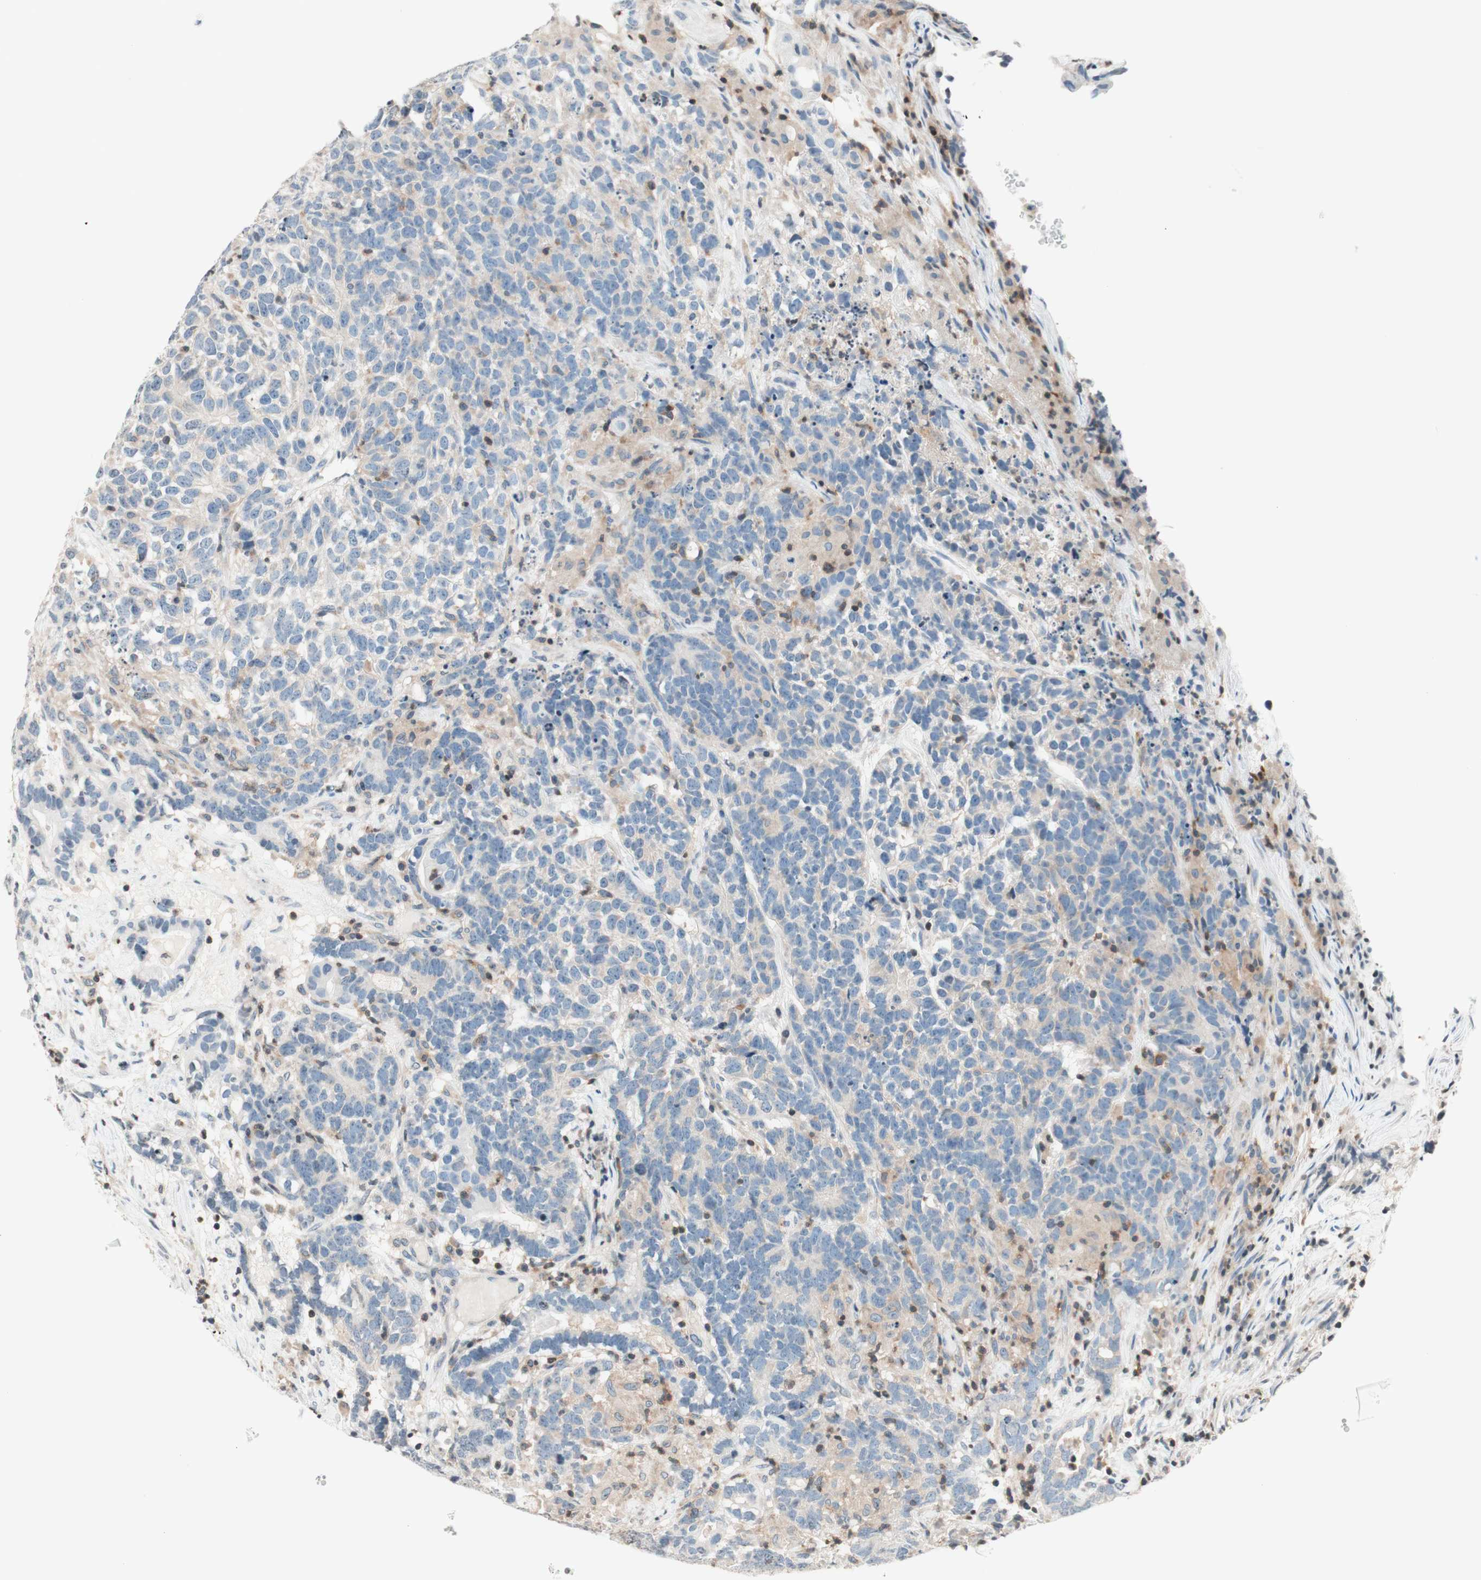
{"staining": {"intensity": "negative", "quantity": "none", "location": "none"}, "tissue": "testis cancer", "cell_type": "Tumor cells", "image_type": "cancer", "snomed": [{"axis": "morphology", "description": "Carcinoma, Embryonal, NOS"}, {"axis": "topography", "description": "Testis"}], "caption": "The histopathology image displays no significant staining in tumor cells of testis cancer (embryonal carcinoma).", "gene": "WIPF1", "patient": {"sex": "male", "age": 26}}